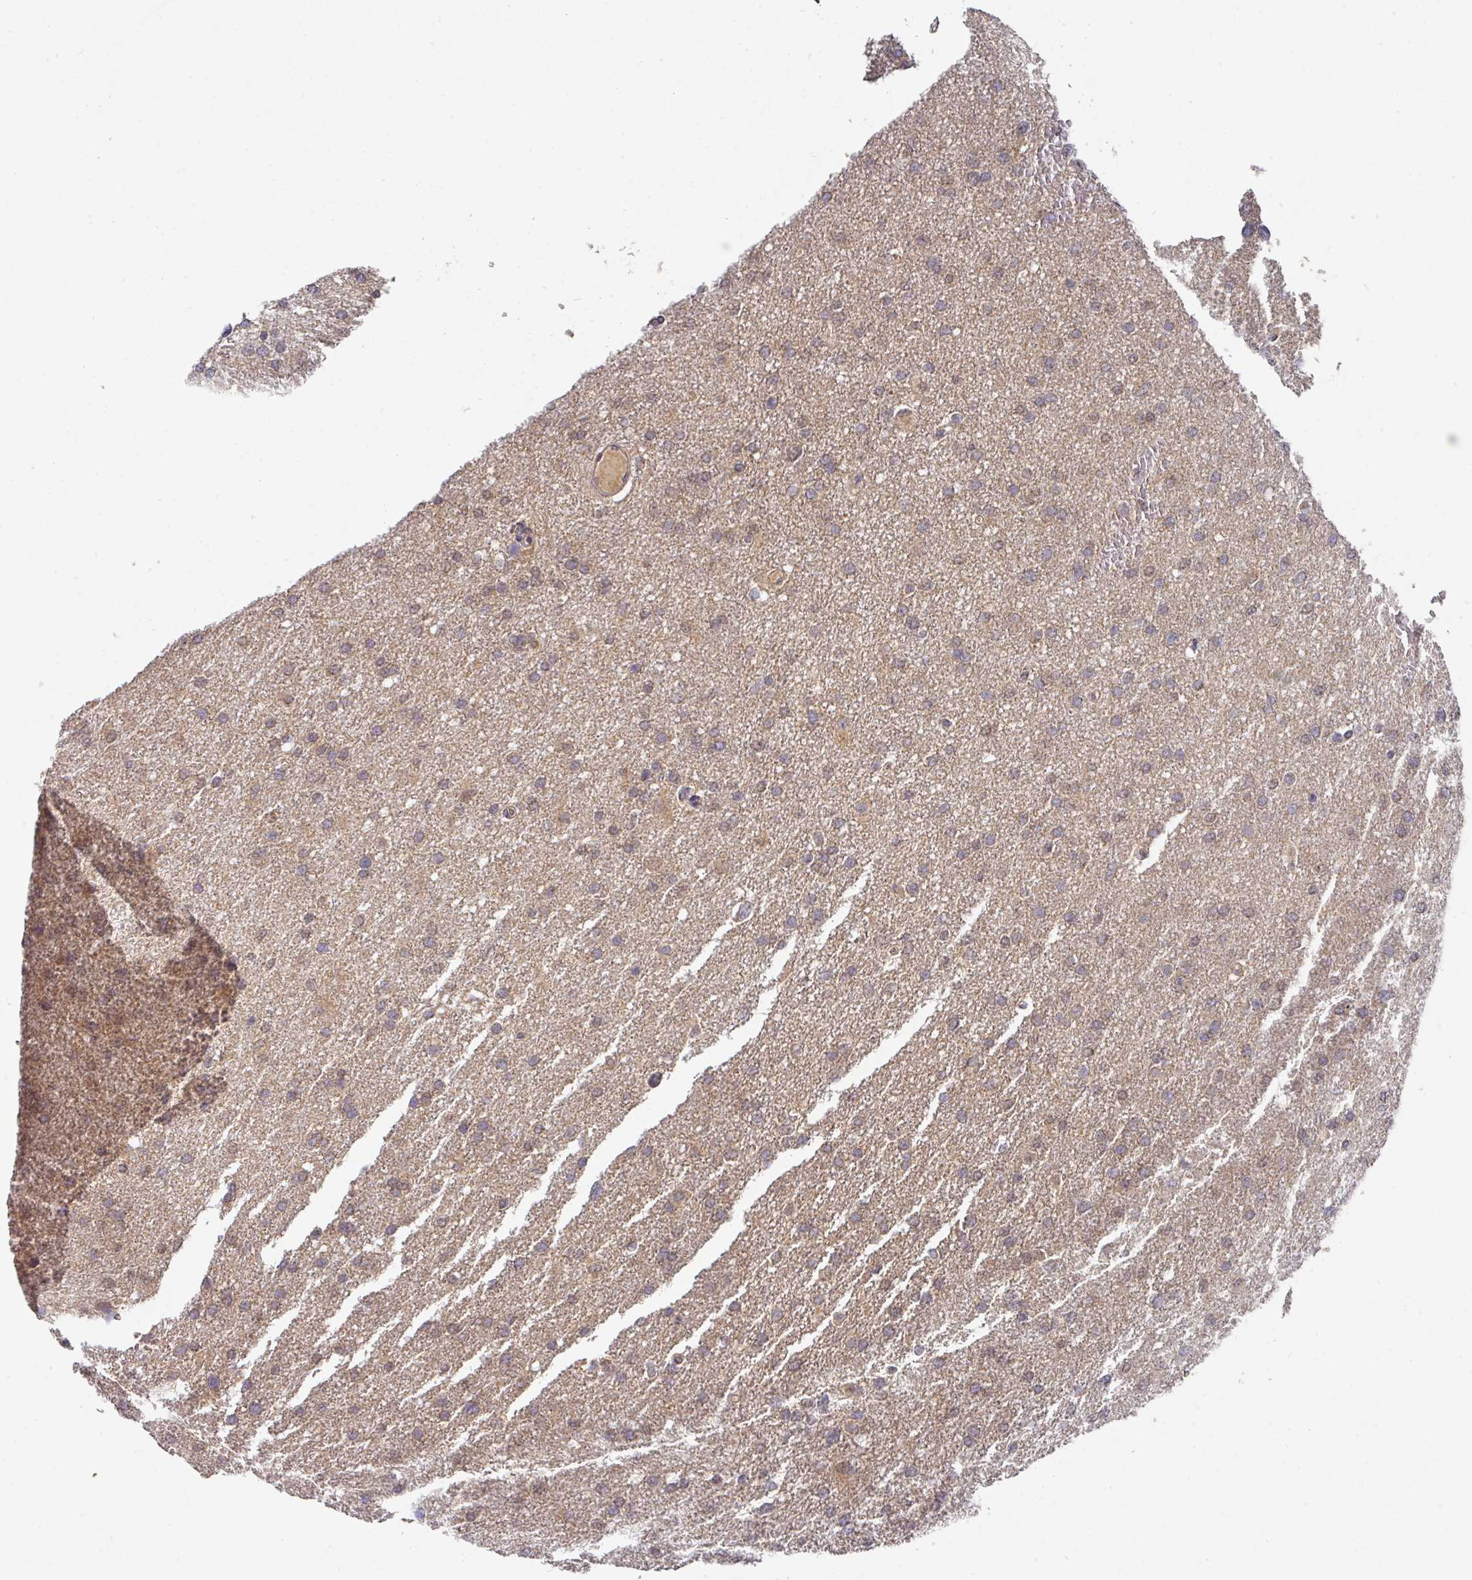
{"staining": {"intensity": "weak", "quantity": "25%-75%", "location": "cytoplasmic/membranous"}, "tissue": "glioma", "cell_type": "Tumor cells", "image_type": "cancer", "snomed": [{"axis": "morphology", "description": "Glioma, malignant, High grade"}, {"axis": "topography", "description": "Cerebral cortex"}], "caption": "Malignant glioma (high-grade) stained with a protein marker reveals weak staining in tumor cells.", "gene": "EXTL3", "patient": {"sex": "female", "age": 36}}